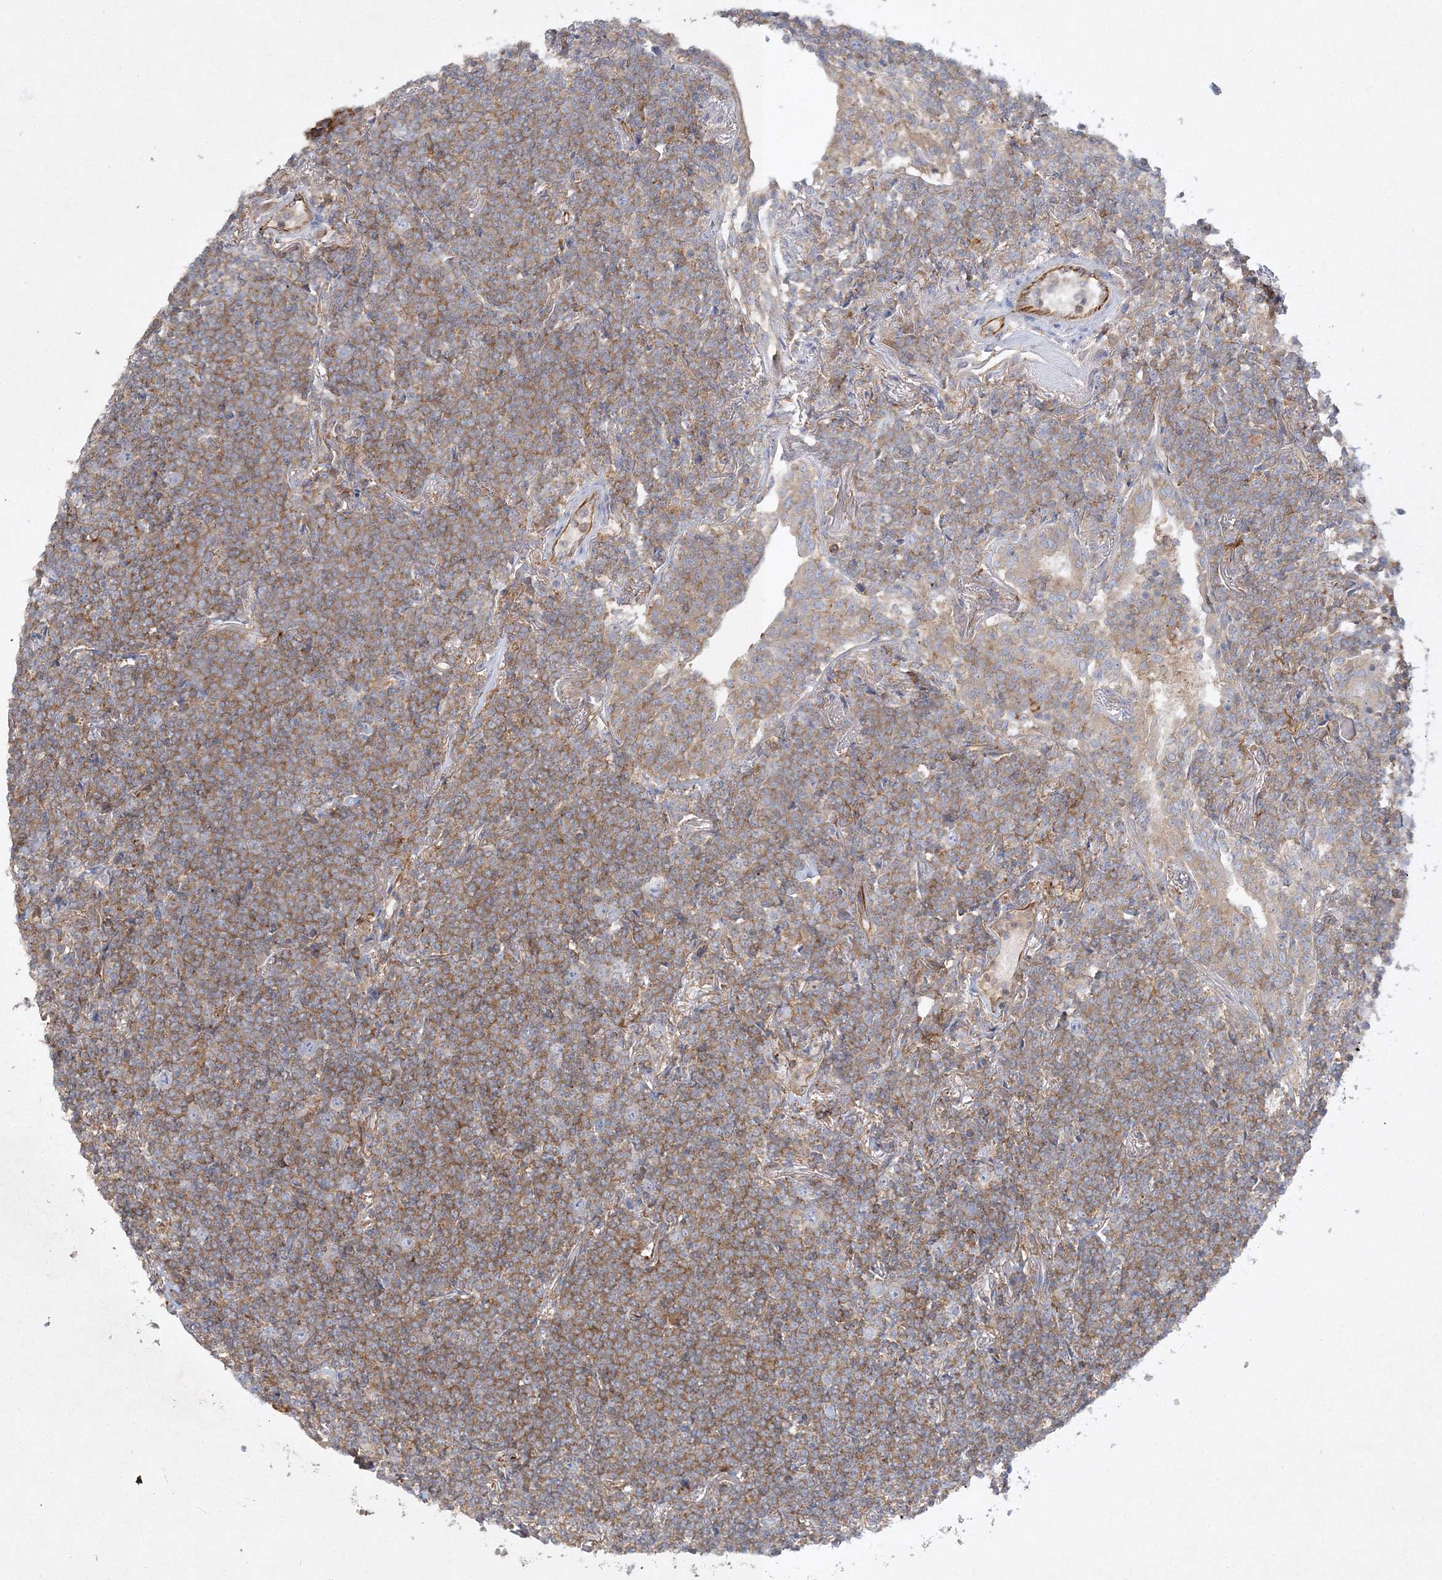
{"staining": {"intensity": "moderate", "quantity": ">75%", "location": "cytoplasmic/membranous"}, "tissue": "lymphoma", "cell_type": "Tumor cells", "image_type": "cancer", "snomed": [{"axis": "morphology", "description": "Malignant lymphoma, non-Hodgkin's type, Low grade"}, {"axis": "topography", "description": "Lung"}], "caption": "Lymphoma stained with immunohistochemistry (IHC) exhibits moderate cytoplasmic/membranous expression in approximately >75% of tumor cells.", "gene": "WDR37", "patient": {"sex": "female", "age": 71}}